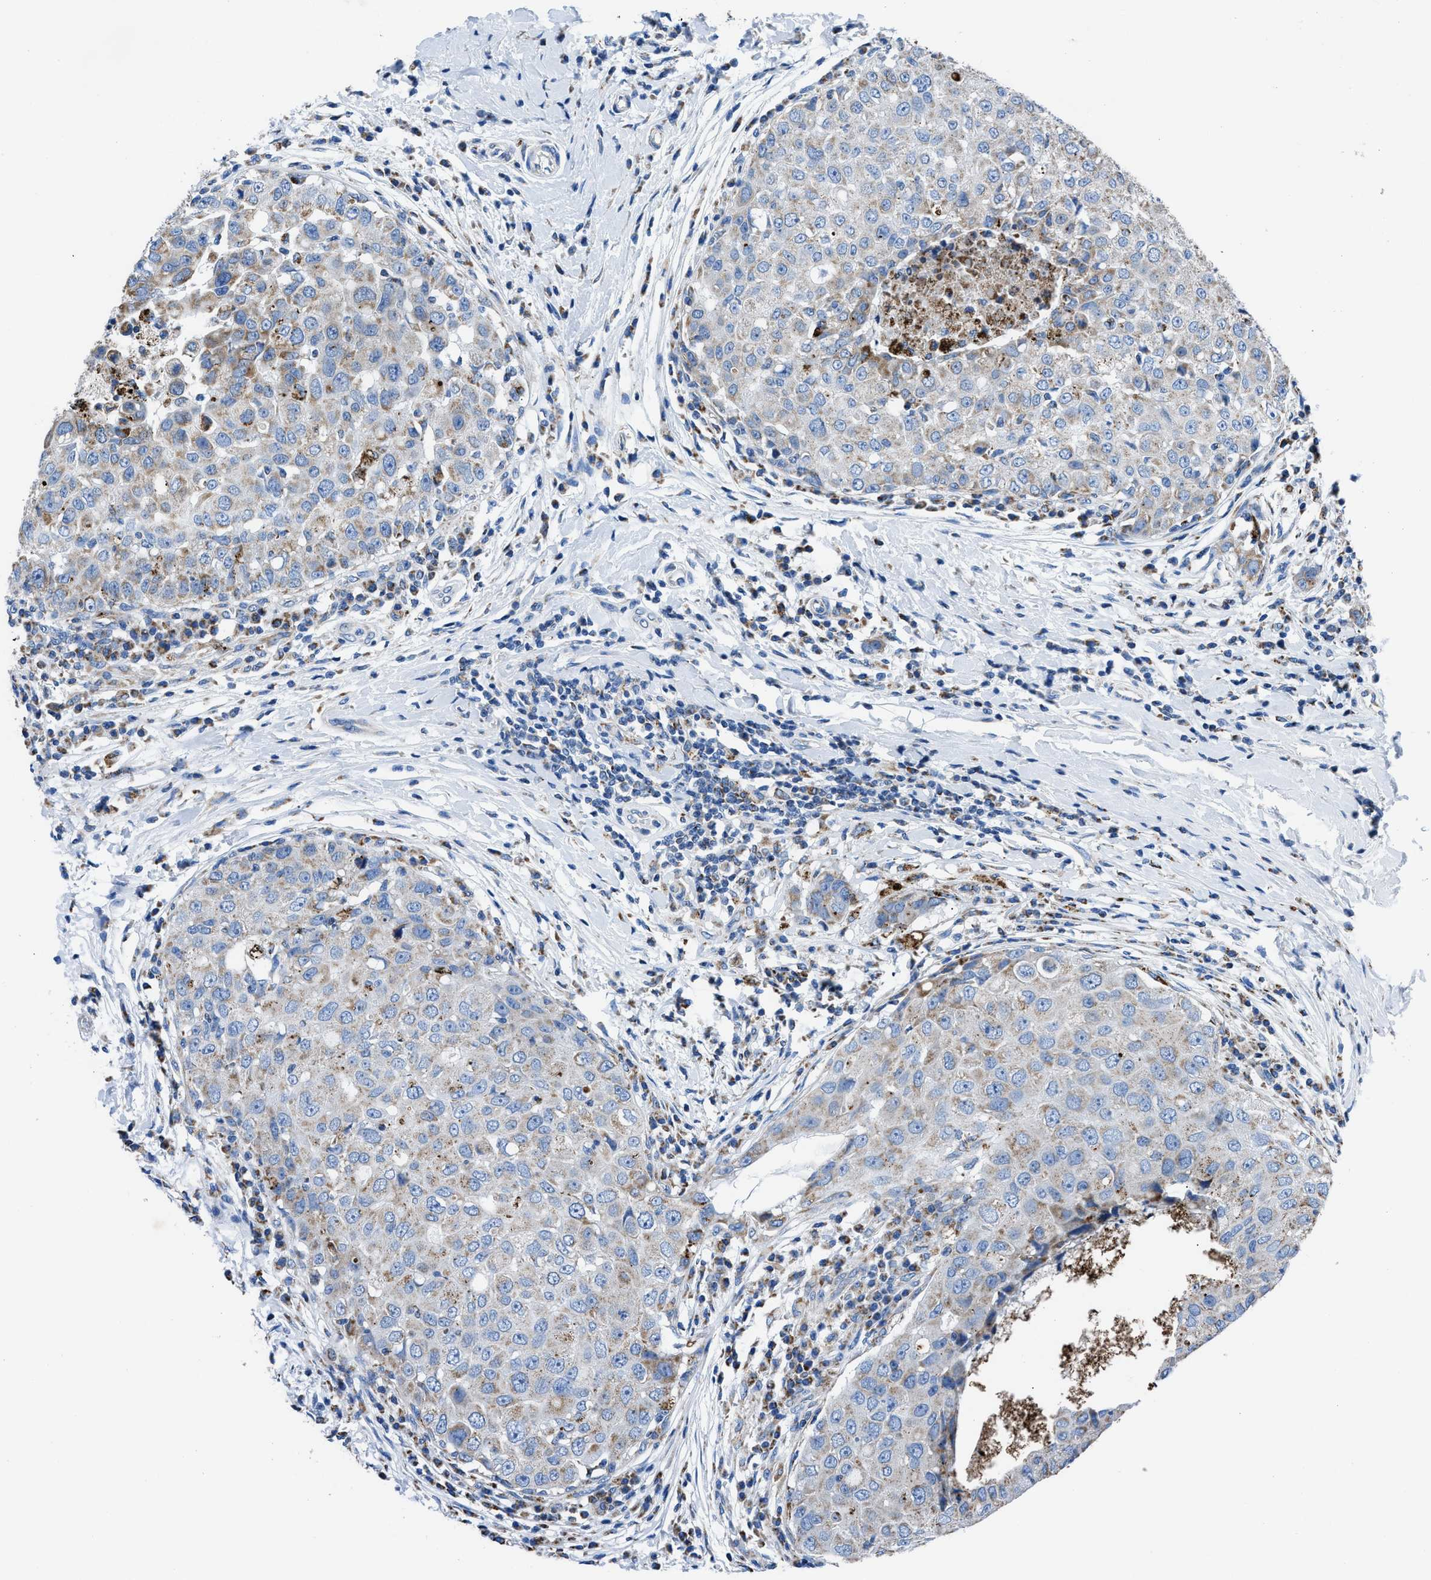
{"staining": {"intensity": "weak", "quantity": "25%-75%", "location": "cytoplasmic/membranous"}, "tissue": "breast cancer", "cell_type": "Tumor cells", "image_type": "cancer", "snomed": [{"axis": "morphology", "description": "Duct carcinoma"}, {"axis": "topography", "description": "Breast"}], "caption": "A micrograph of human breast intraductal carcinoma stained for a protein shows weak cytoplasmic/membranous brown staining in tumor cells.", "gene": "ZDHHC3", "patient": {"sex": "female", "age": 27}}